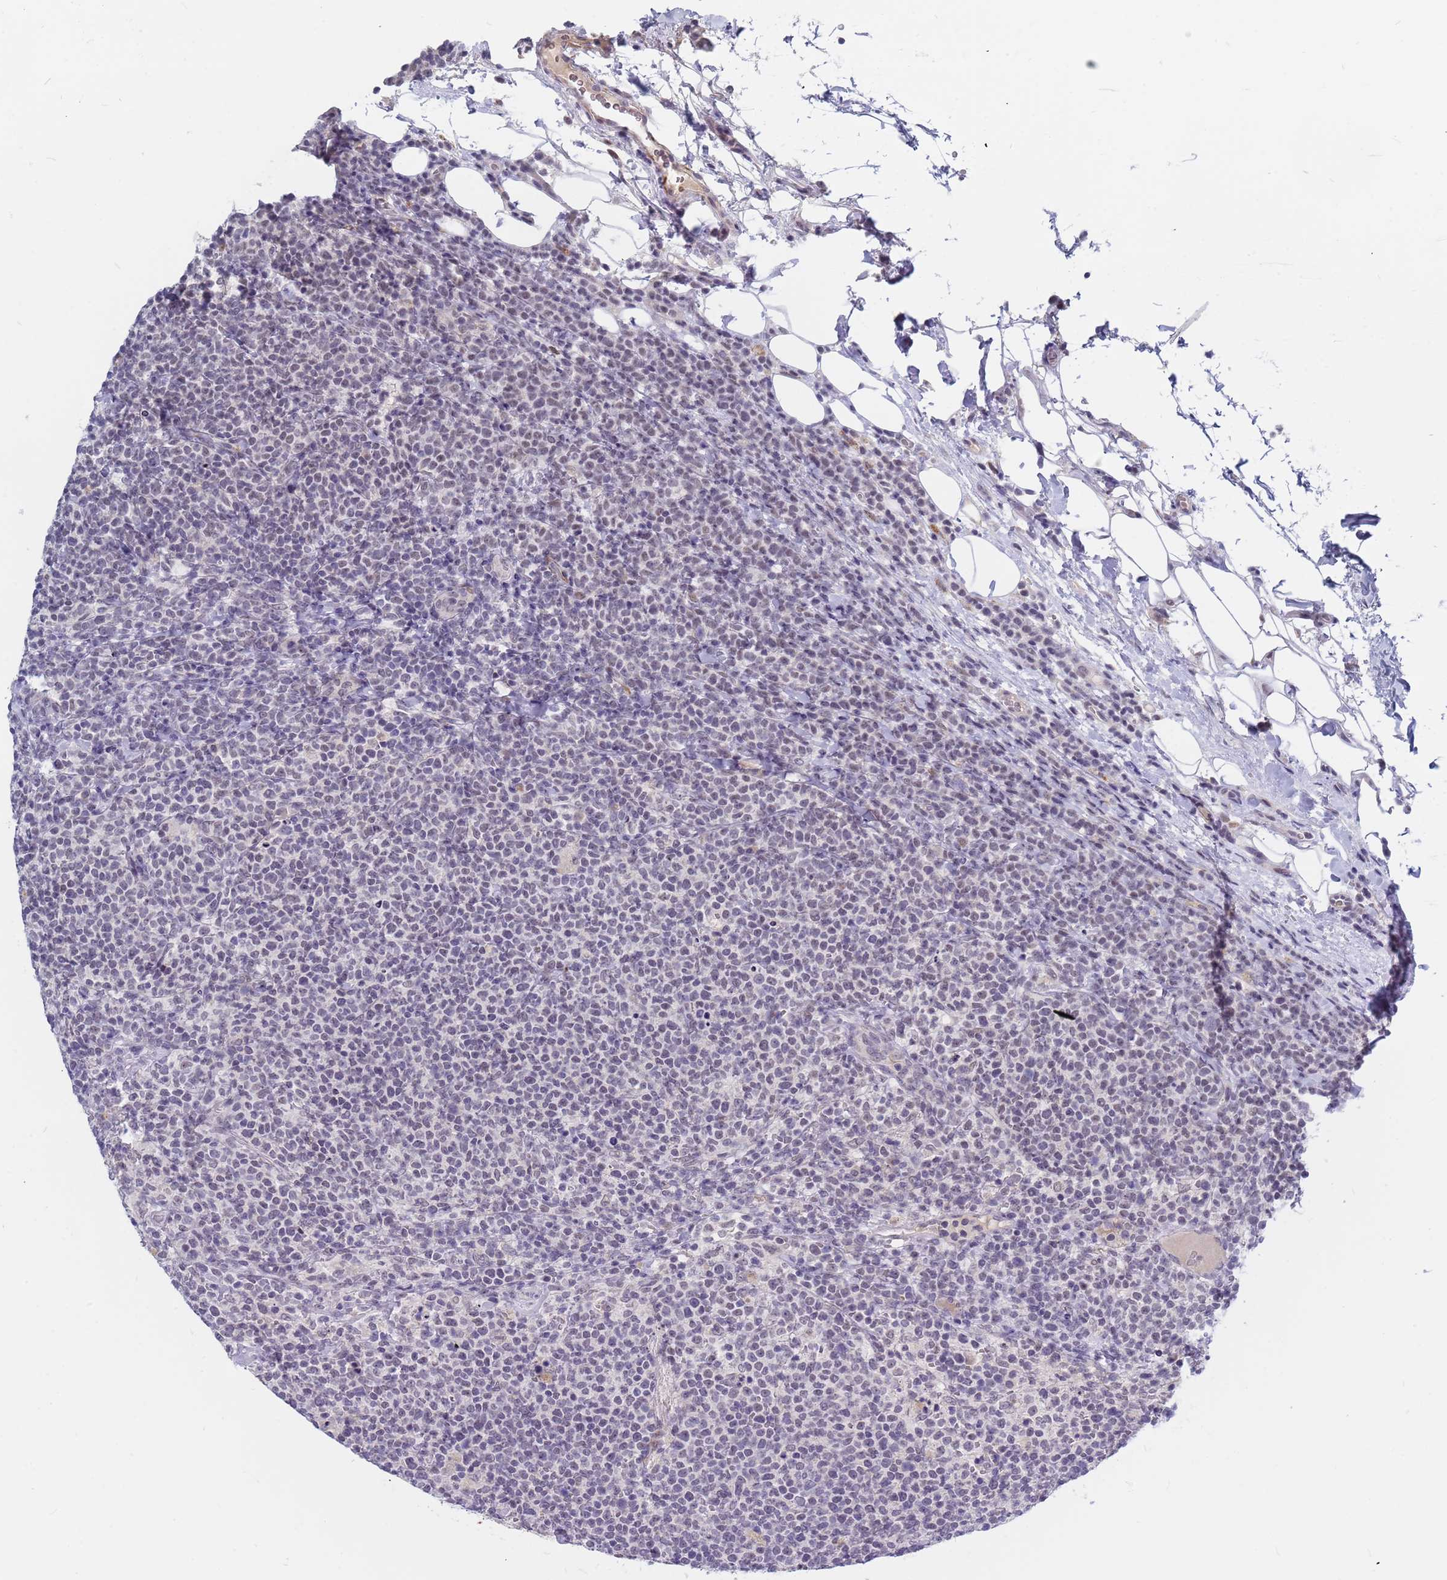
{"staining": {"intensity": "negative", "quantity": "none", "location": "none"}, "tissue": "lymphoma", "cell_type": "Tumor cells", "image_type": "cancer", "snomed": [{"axis": "morphology", "description": "Malignant lymphoma, non-Hodgkin's type, High grade"}, {"axis": "topography", "description": "Lymph node"}], "caption": "High power microscopy histopathology image of an immunohistochemistry (IHC) photomicrograph of lymphoma, revealing no significant positivity in tumor cells. (DAB (3,3'-diaminobenzidine) immunohistochemistry visualized using brightfield microscopy, high magnification).", "gene": "CXorf65", "patient": {"sex": "male", "age": 61}}